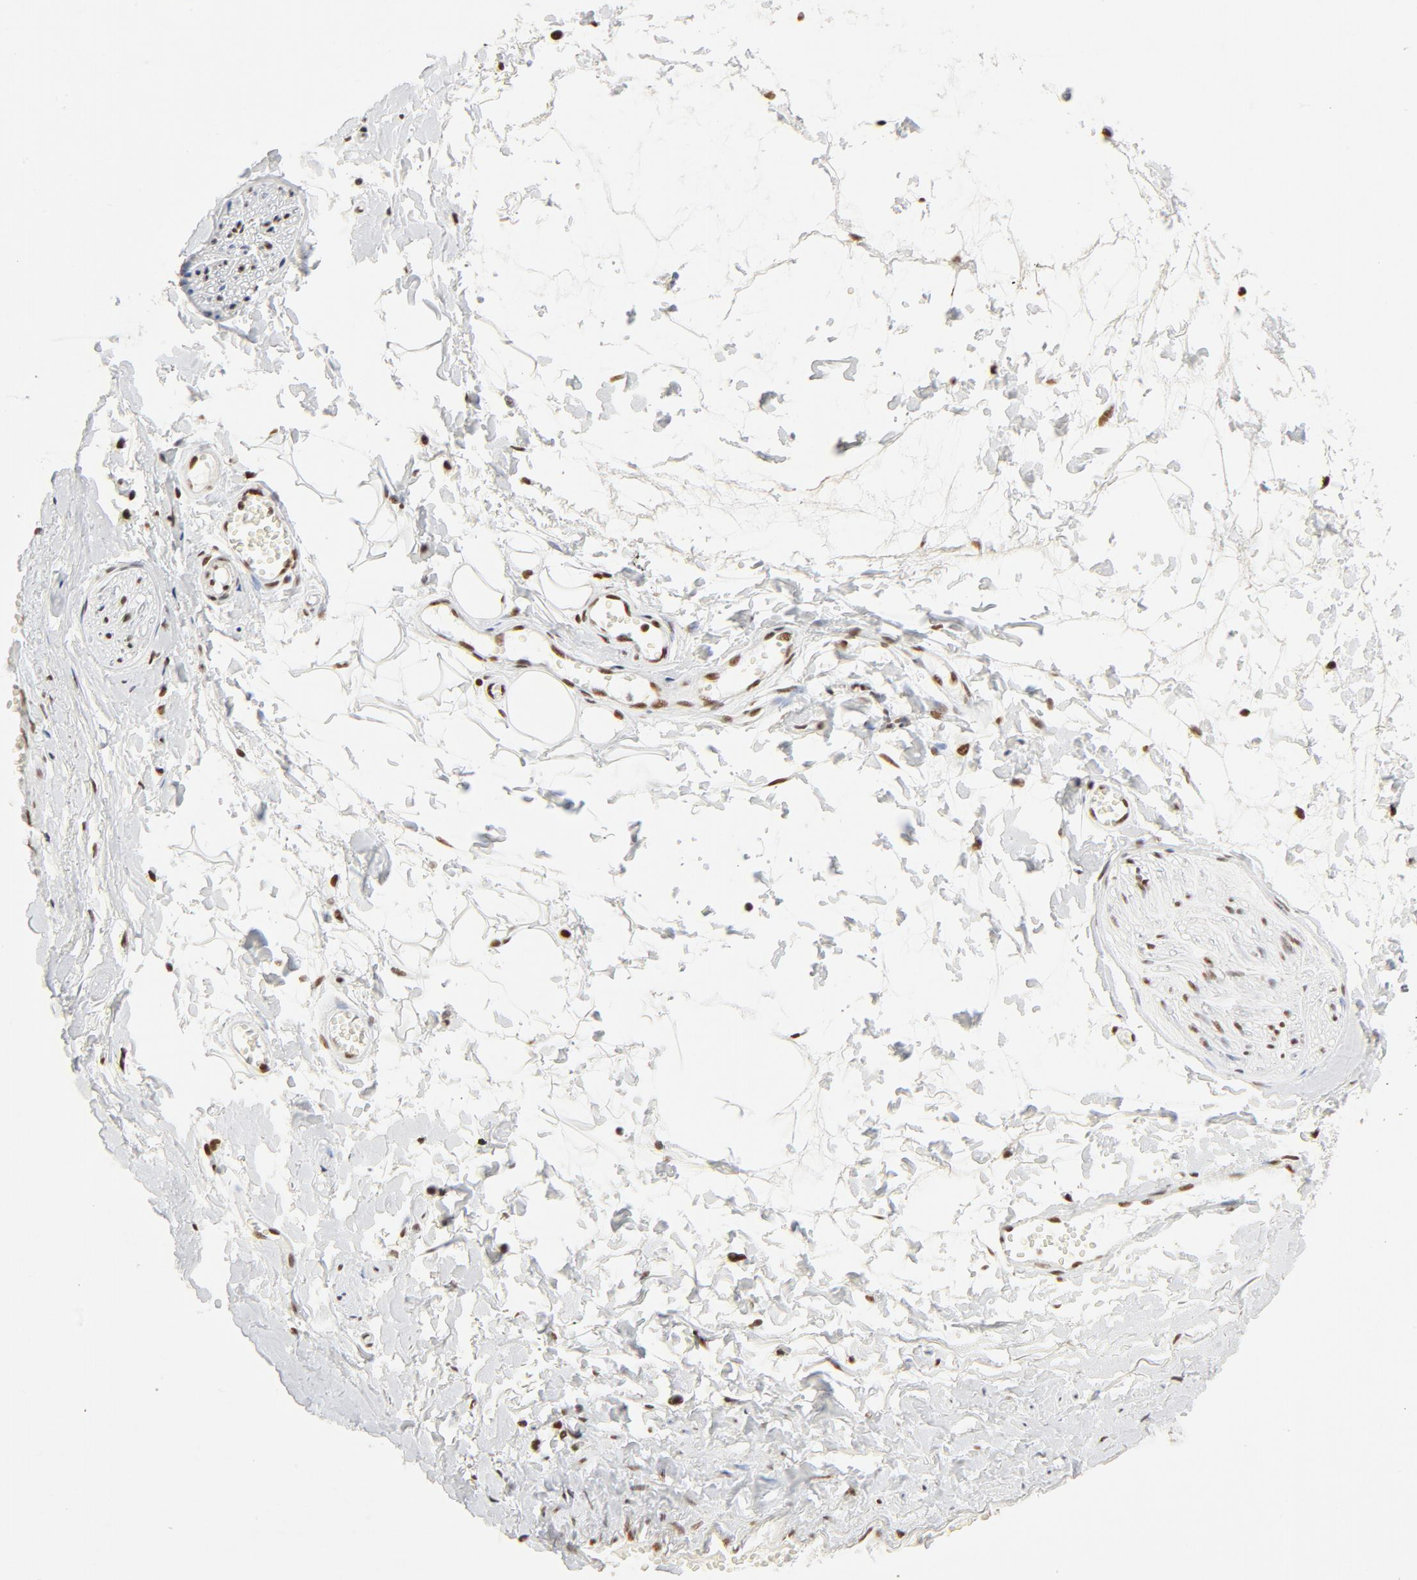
{"staining": {"intensity": "strong", "quantity": ">75%", "location": "nuclear"}, "tissue": "adipose tissue", "cell_type": "Adipocytes", "image_type": "normal", "snomed": [{"axis": "morphology", "description": "Normal tissue, NOS"}, {"axis": "morphology", "description": "Inflammation, NOS"}, {"axis": "topography", "description": "Salivary gland"}, {"axis": "topography", "description": "Peripheral nerve tissue"}], "caption": "An IHC histopathology image of normal tissue is shown. Protein staining in brown labels strong nuclear positivity in adipose tissue within adipocytes.", "gene": "GTF2H1", "patient": {"sex": "female", "age": 75}}